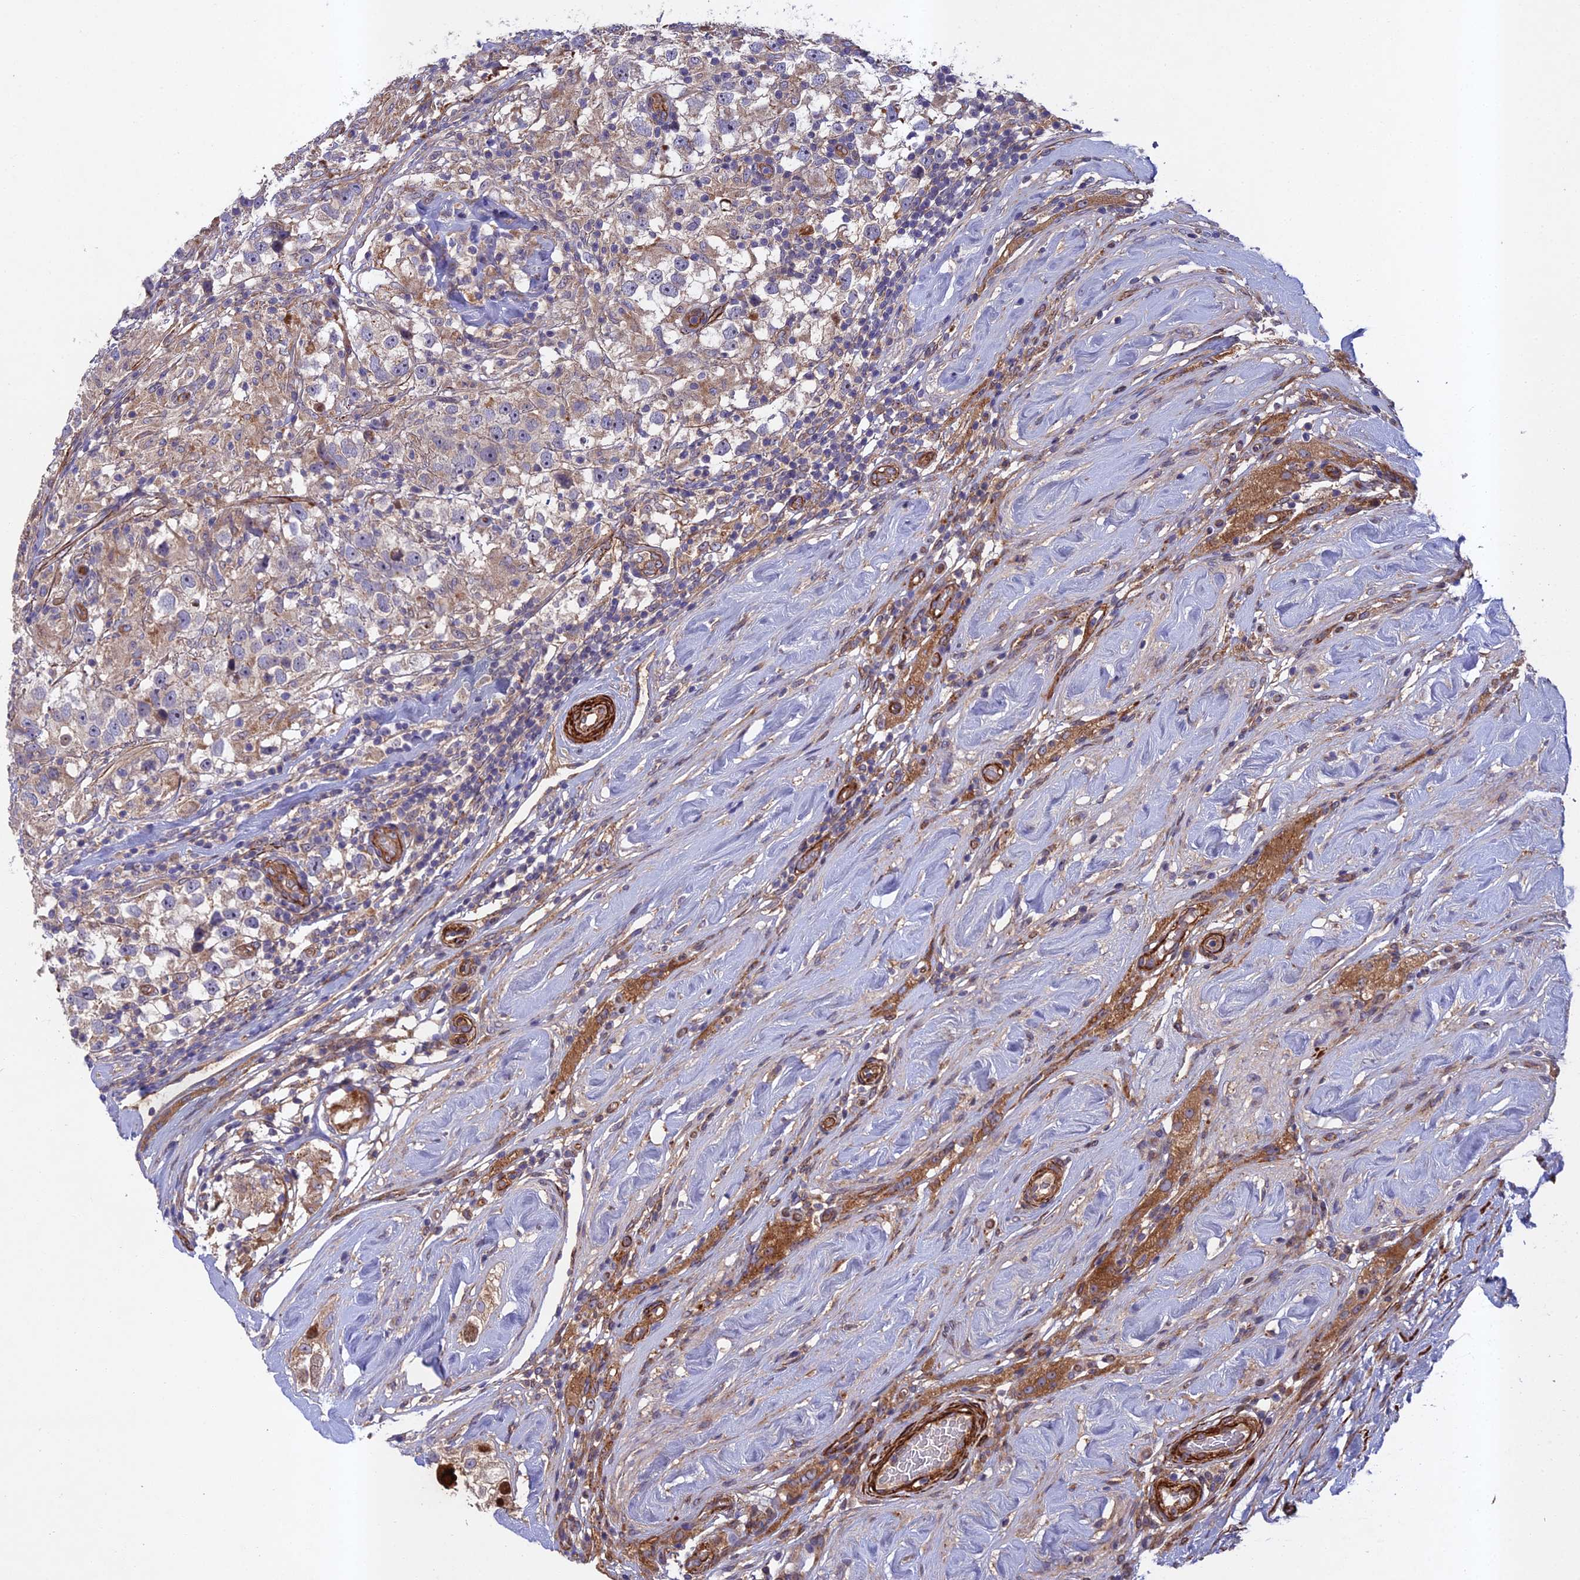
{"staining": {"intensity": "weak", "quantity": ">75%", "location": "cytoplasmic/membranous"}, "tissue": "testis cancer", "cell_type": "Tumor cells", "image_type": "cancer", "snomed": [{"axis": "morphology", "description": "Seminoma, NOS"}, {"axis": "topography", "description": "Testis"}], "caption": "Weak cytoplasmic/membranous protein expression is appreciated in approximately >75% of tumor cells in testis cancer (seminoma).", "gene": "RALGAPA2", "patient": {"sex": "male", "age": 46}}